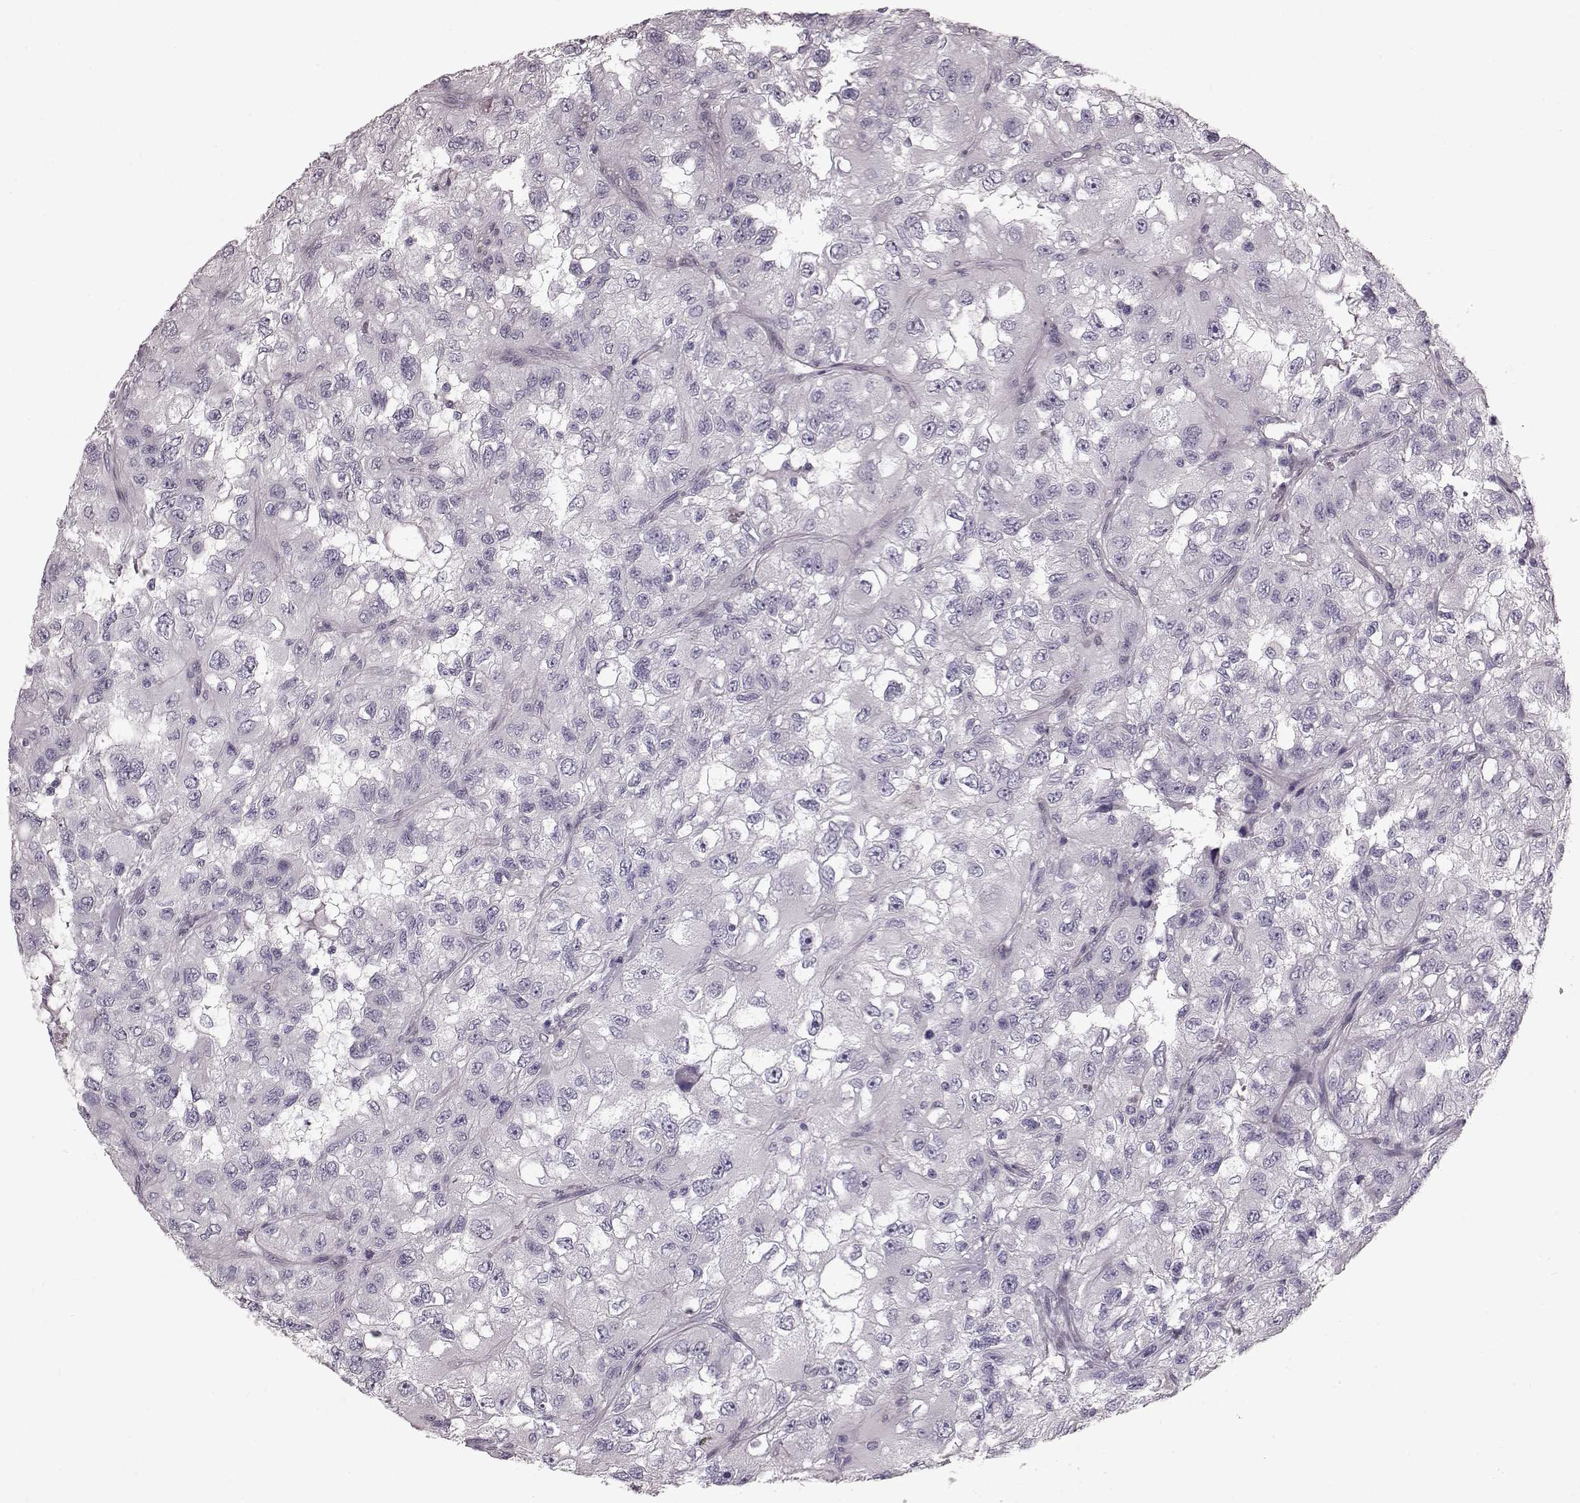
{"staining": {"intensity": "negative", "quantity": "none", "location": "none"}, "tissue": "renal cancer", "cell_type": "Tumor cells", "image_type": "cancer", "snomed": [{"axis": "morphology", "description": "Adenocarcinoma, NOS"}, {"axis": "topography", "description": "Kidney"}], "caption": "This is a micrograph of IHC staining of renal adenocarcinoma, which shows no expression in tumor cells.", "gene": "TCHHL1", "patient": {"sex": "male", "age": 64}}